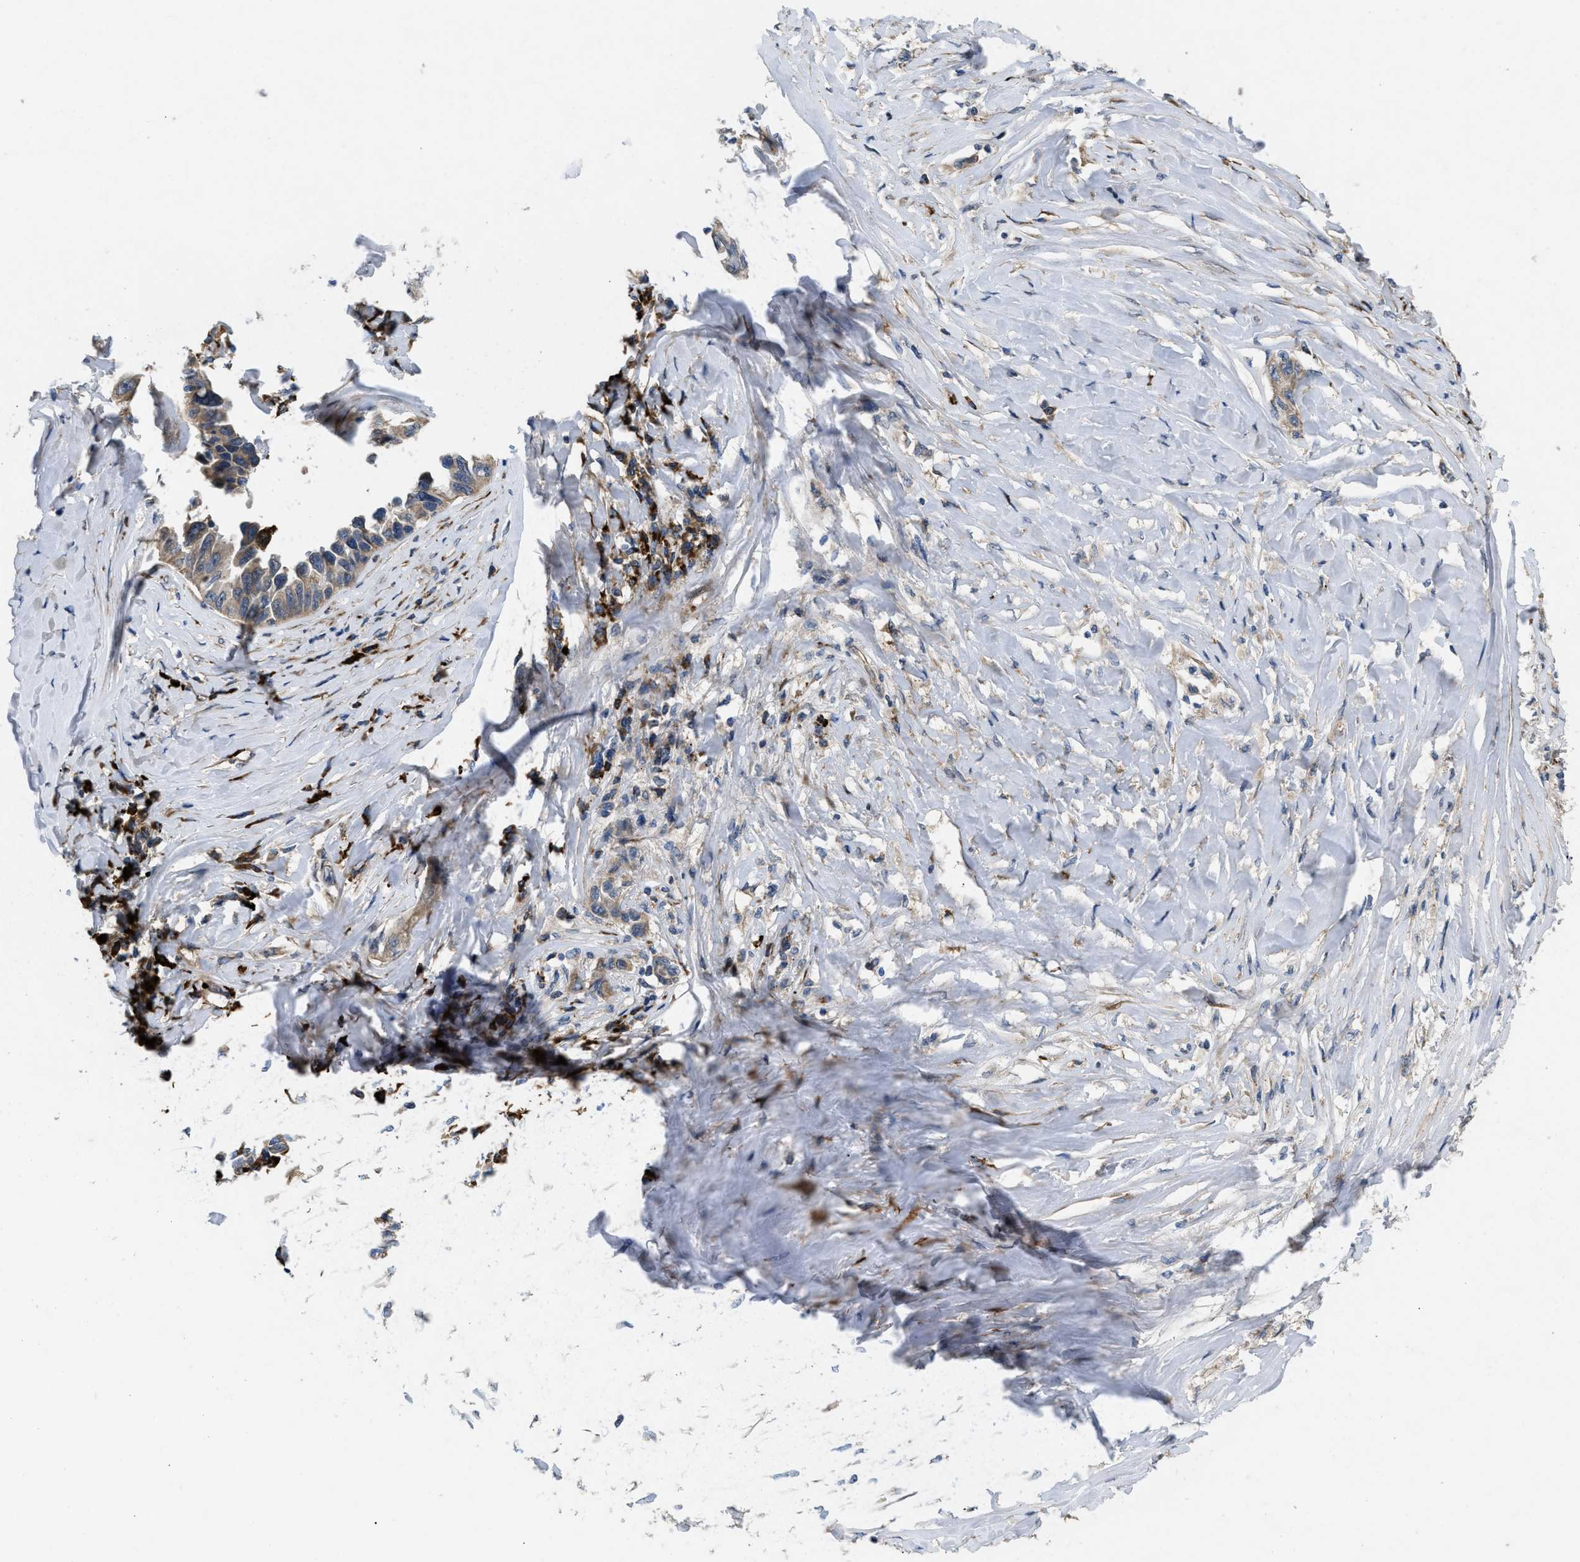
{"staining": {"intensity": "weak", "quantity": "<25%", "location": "cytoplasmic/membranous"}, "tissue": "lung cancer", "cell_type": "Tumor cells", "image_type": "cancer", "snomed": [{"axis": "morphology", "description": "Adenocarcinoma, NOS"}, {"axis": "topography", "description": "Lung"}], "caption": "Lung cancer (adenocarcinoma) was stained to show a protein in brown. There is no significant staining in tumor cells.", "gene": "HSPA12B", "patient": {"sex": "female", "age": 51}}